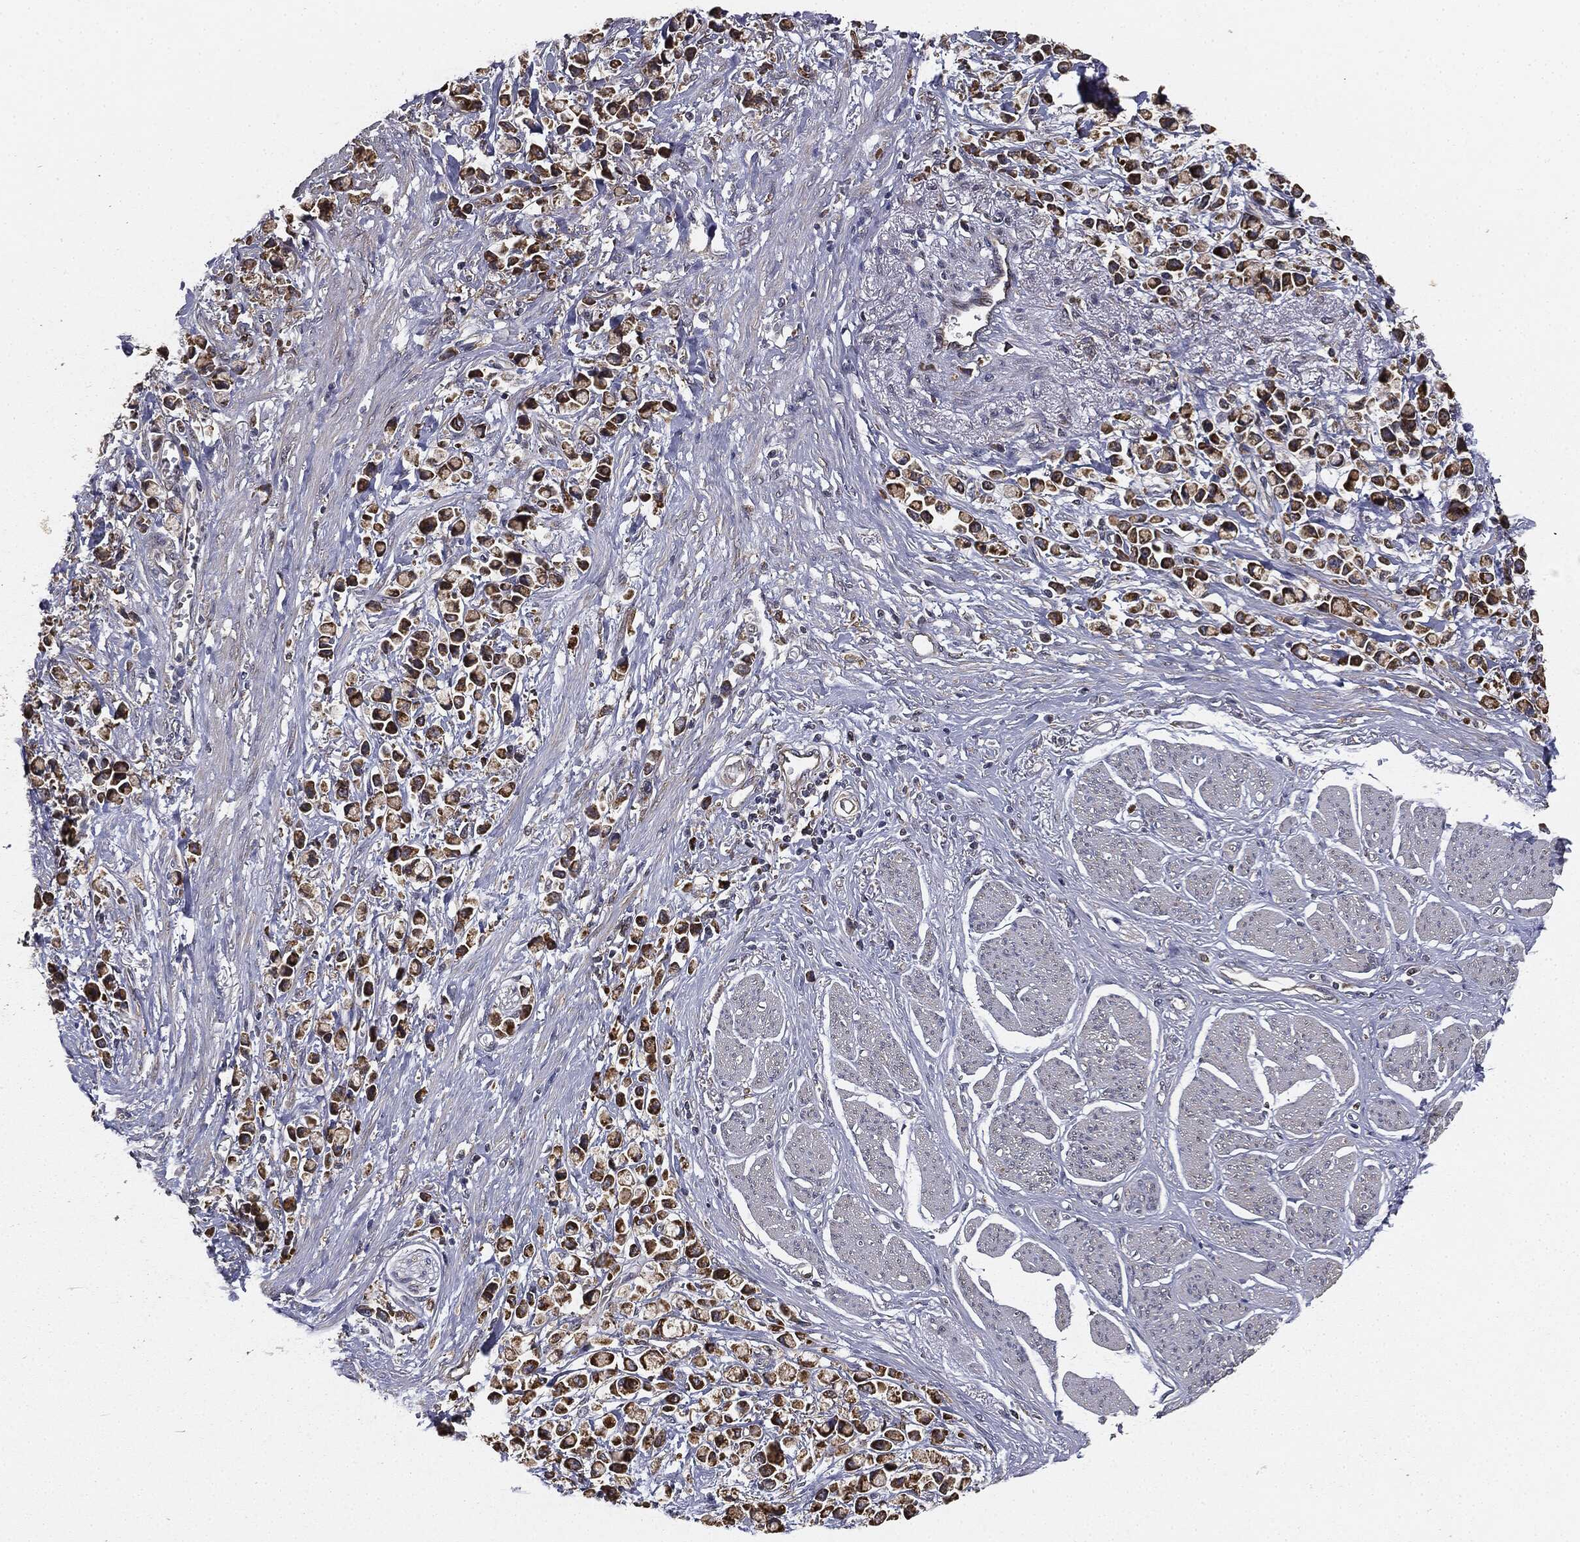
{"staining": {"intensity": "strong", "quantity": ">75%", "location": "cytoplasmic/membranous"}, "tissue": "stomach cancer", "cell_type": "Tumor cells", "image_type": "cancer", "snomed": [{"axis": "morphology", "description": "Adenocarcinoma, NOS"}, {"axis": "topography", "description": "Stomach"}], "caption": "Stomach cancer stained for a protein (brown) demonstrates strong cytoplasmic/membranous positive positivity in approximately >75% of tumor cells.", "gene": "MIER2", "patient": {"sex": "female", "age": 81}}